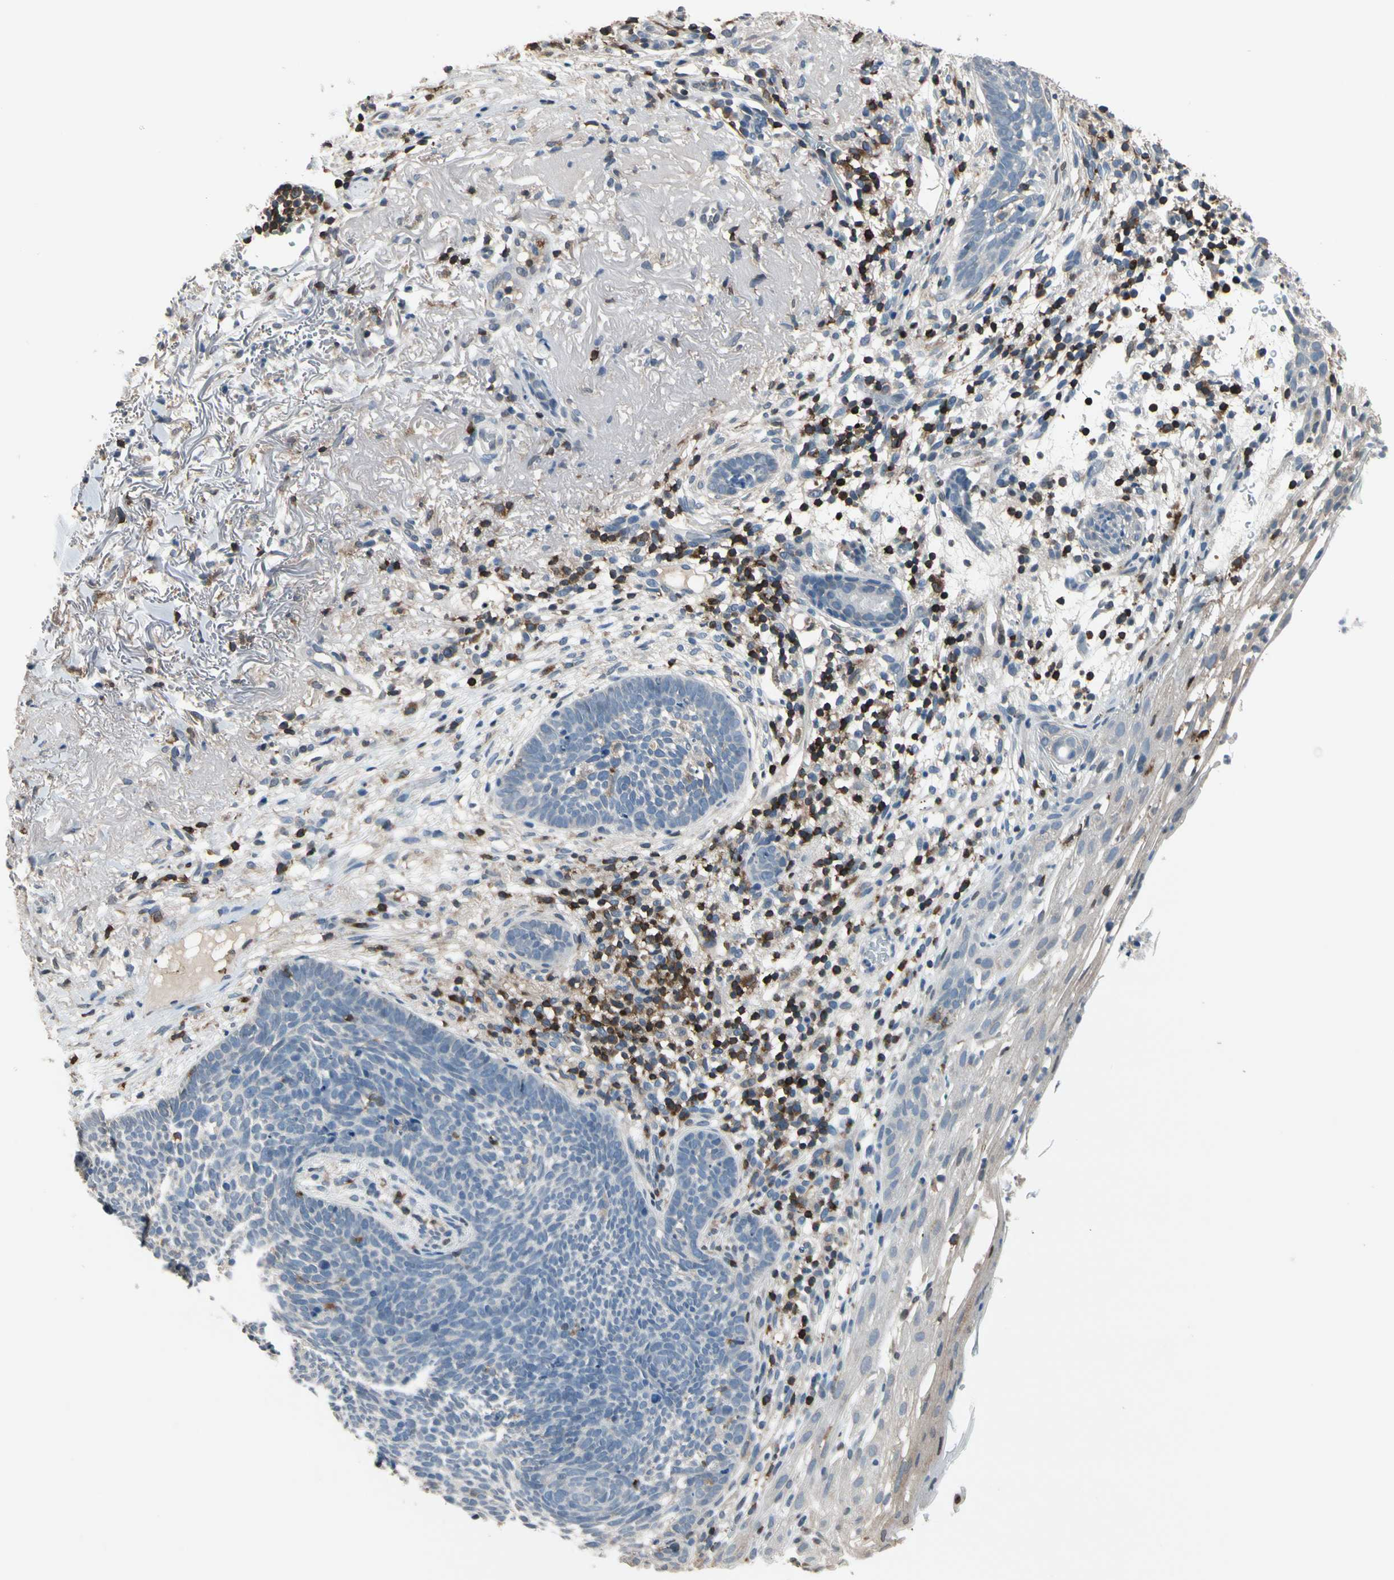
{"staining": {"intensity": "negative", "quantity": "none", "location": "none"}, "tissue": "skin cancer", "cell_type": "Tumor cells", "image_type": "cancer", "snomed": [{"axis": "morphology", "description": "Basal cell carcinoma"}, {"axis": "topography", "description": "Skin"}], "caption": "This is an immunohistochemistry (IHC) photomicrograph of human skin basal cell carcinoma. There is no staining in tumor cells.", "gene": "NFATC2", "patient": {"sex": "female", "age": 70}}